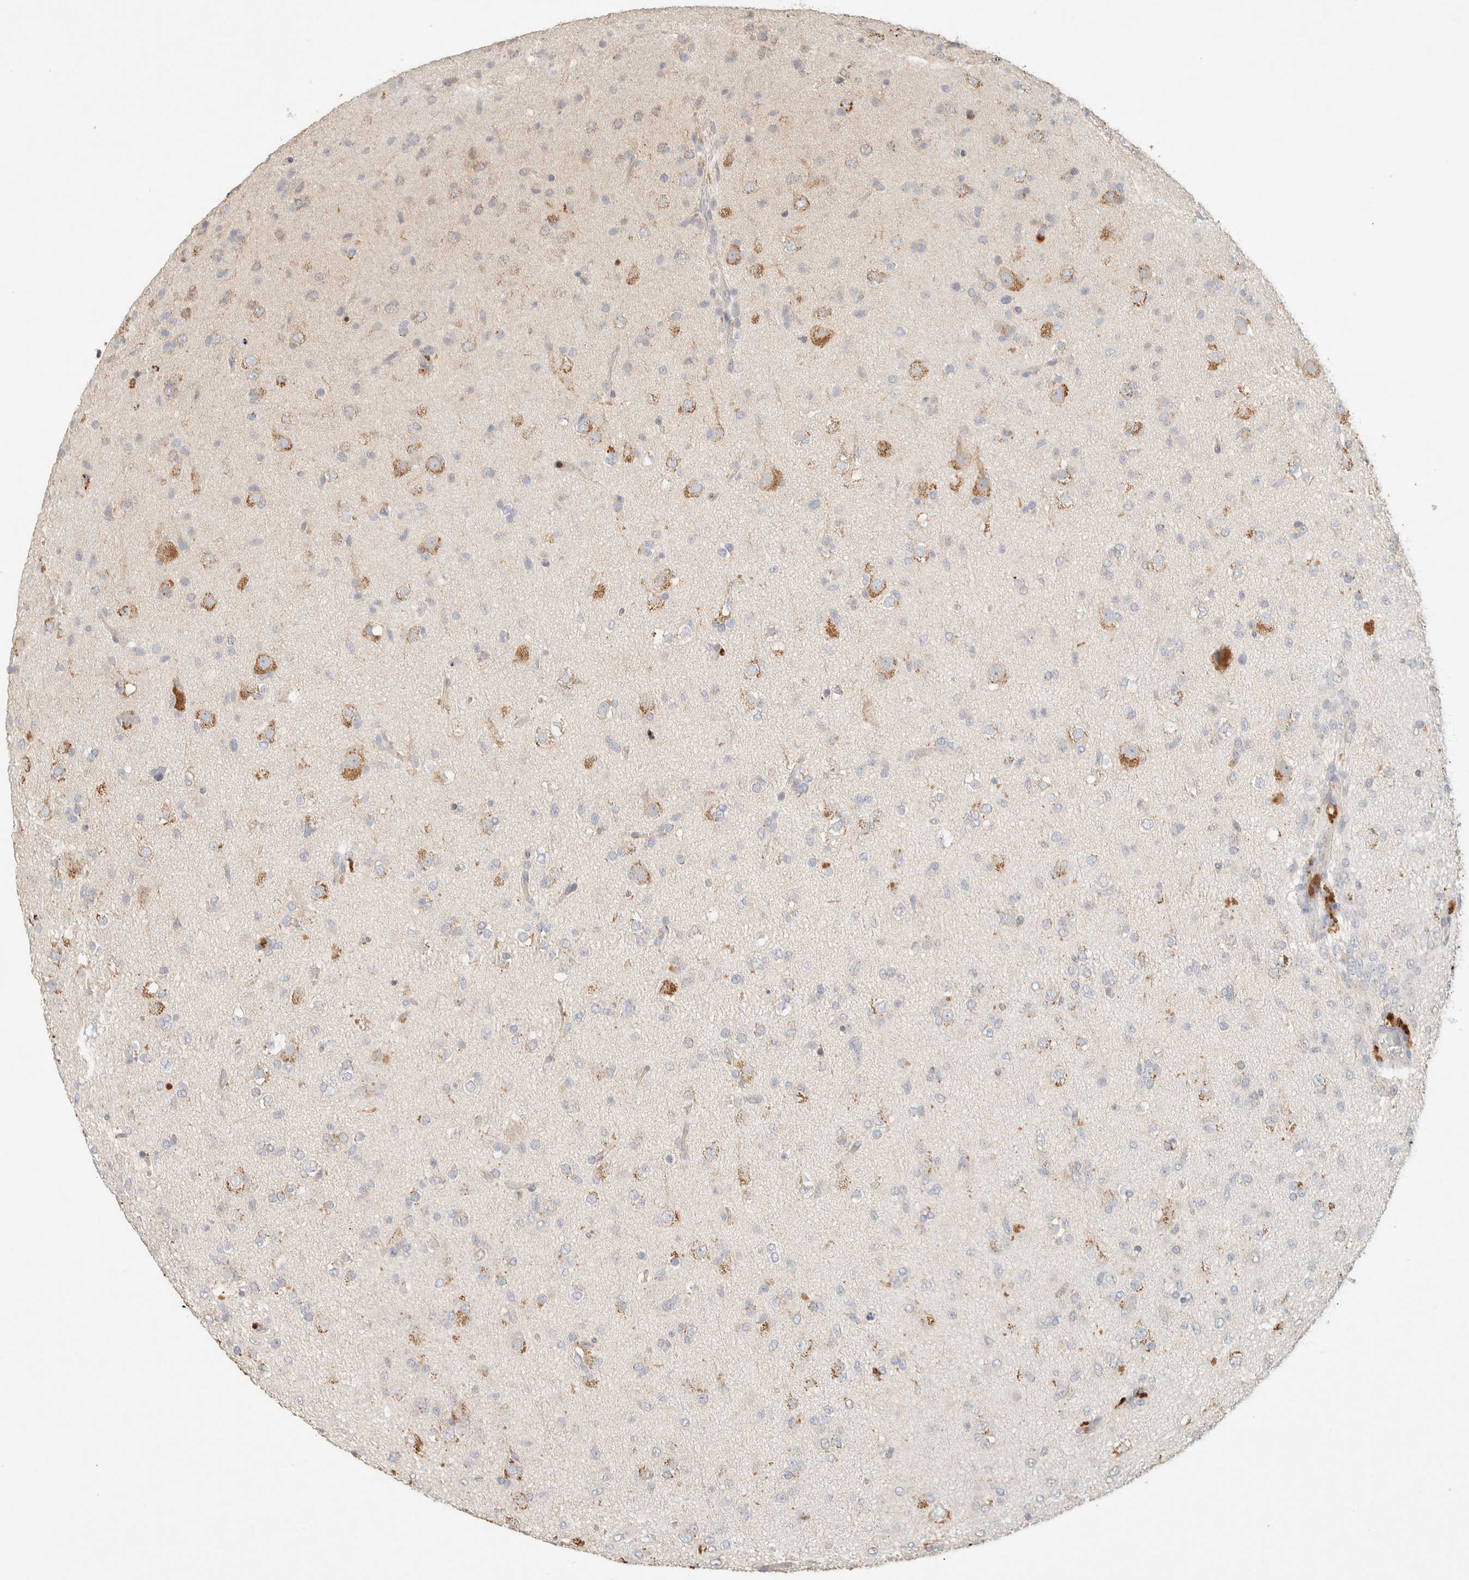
{"staining": {"intensity": "weak", "quantity": "<25%", "location": "cytoplasmic/membranous"}, "tissue": "glioma", "cell_type": "Tumor cells", "image_type": "cancer", "snomed": [{"axis": "morphology", "description": "Glioma, malignant, Low grade"}, {"axis": "topography", "description": "Brain"}], "caption": "This is a micrograph of immunohistochemistry (IHC) staining of glioma, which shows no expression in tumor cells.", "gene": "TTC3", "patient": {"sex": "male", "age": 65}}